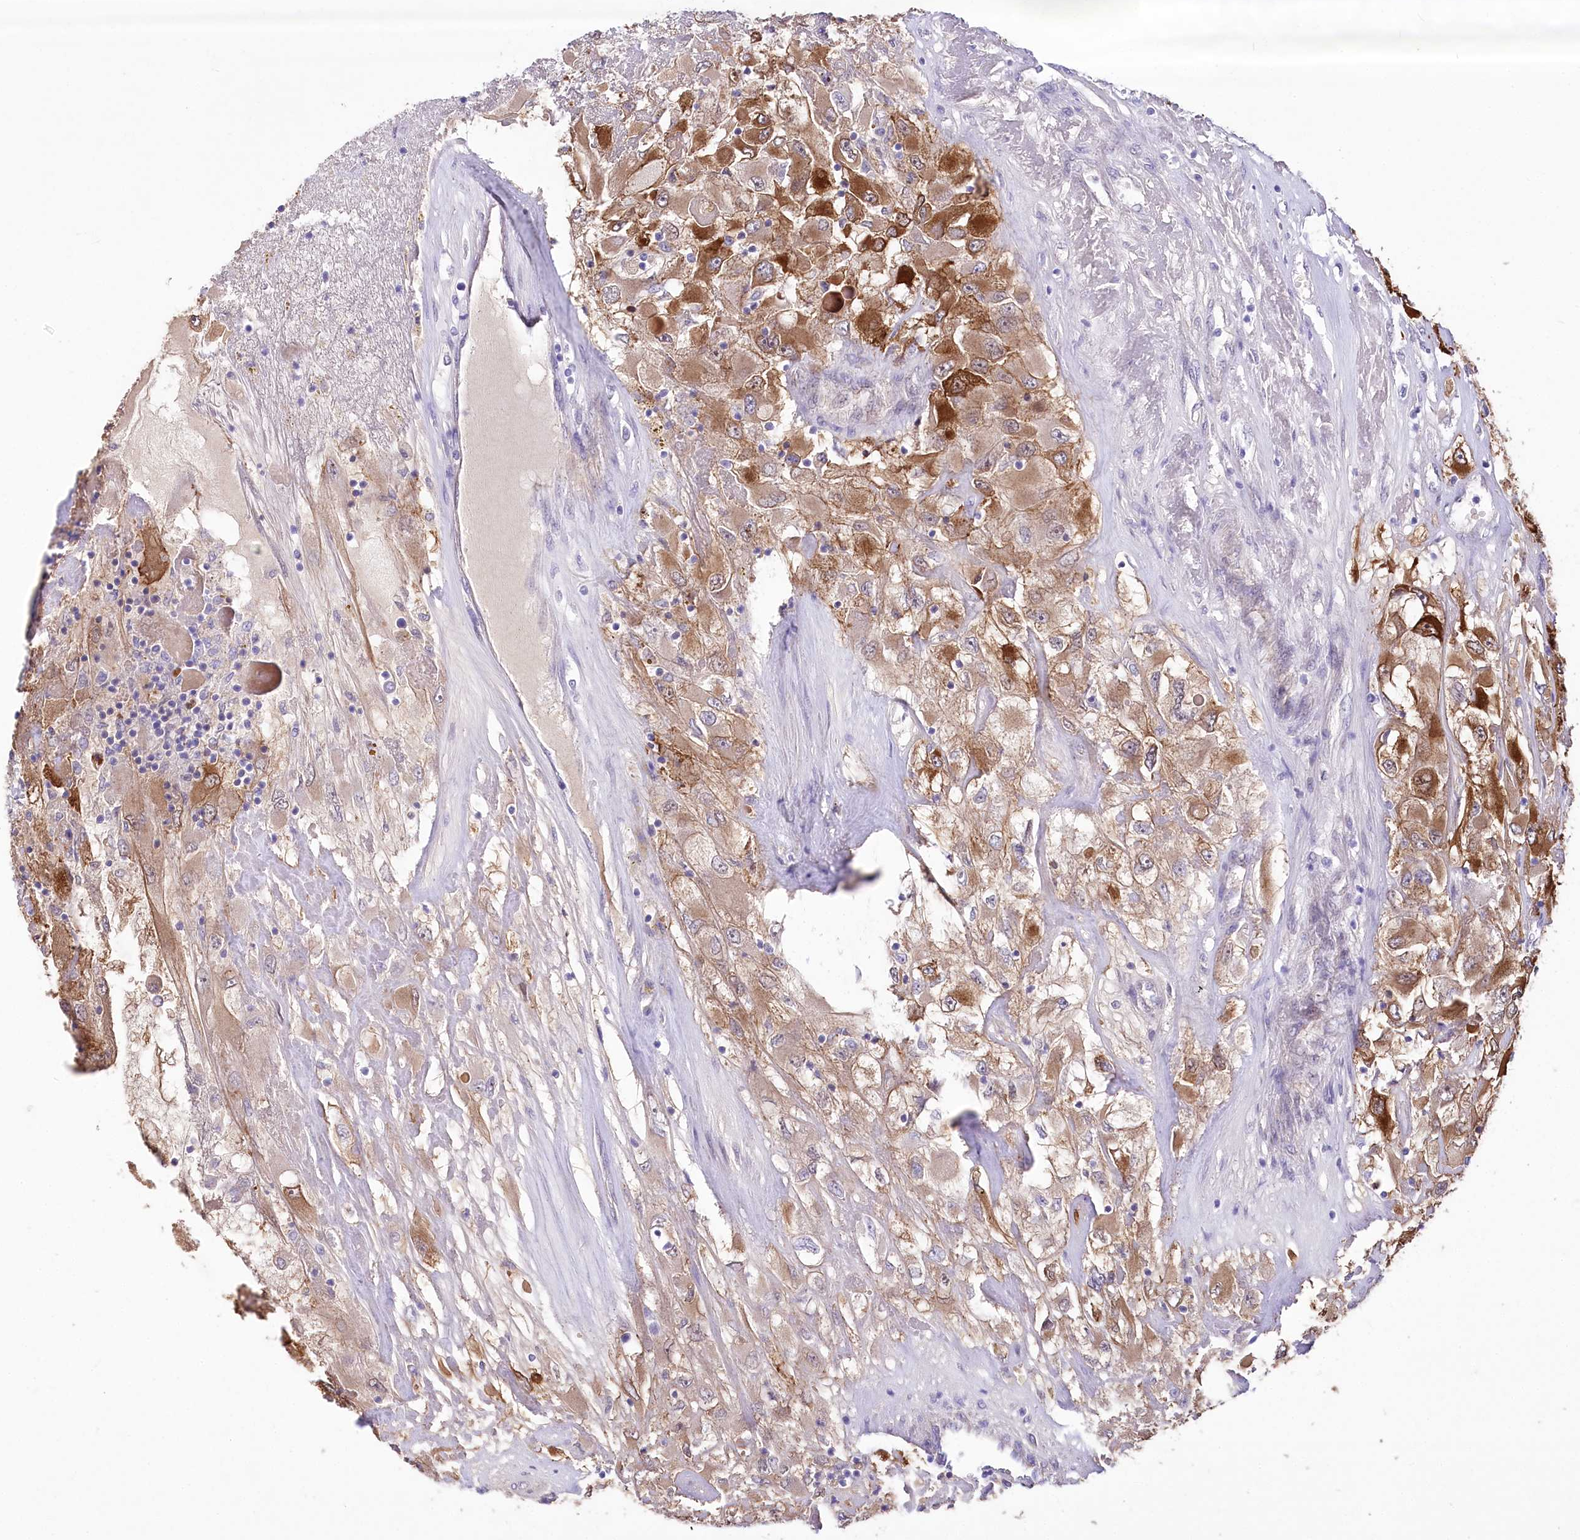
{"staining": {"intensity": "moderate", "quantity": ">75%", "location": "cytoplasmic/membranous"}, "tissue": "renal cancer", "cell_type": "Tumor cells", "image_type": "cancer", "snomed": [{"axis": "morphology", "description": "Adenocarcinoma, NOS"}, {"axis": "topography", "description": "Kidney"}], "caption": "Renal cancer tissue displays moderate cytoplasmic/membranous positivity in about >75% of tumor cells", "gene": "CEP164", "patient": {"sex": "female", "age": 52}}